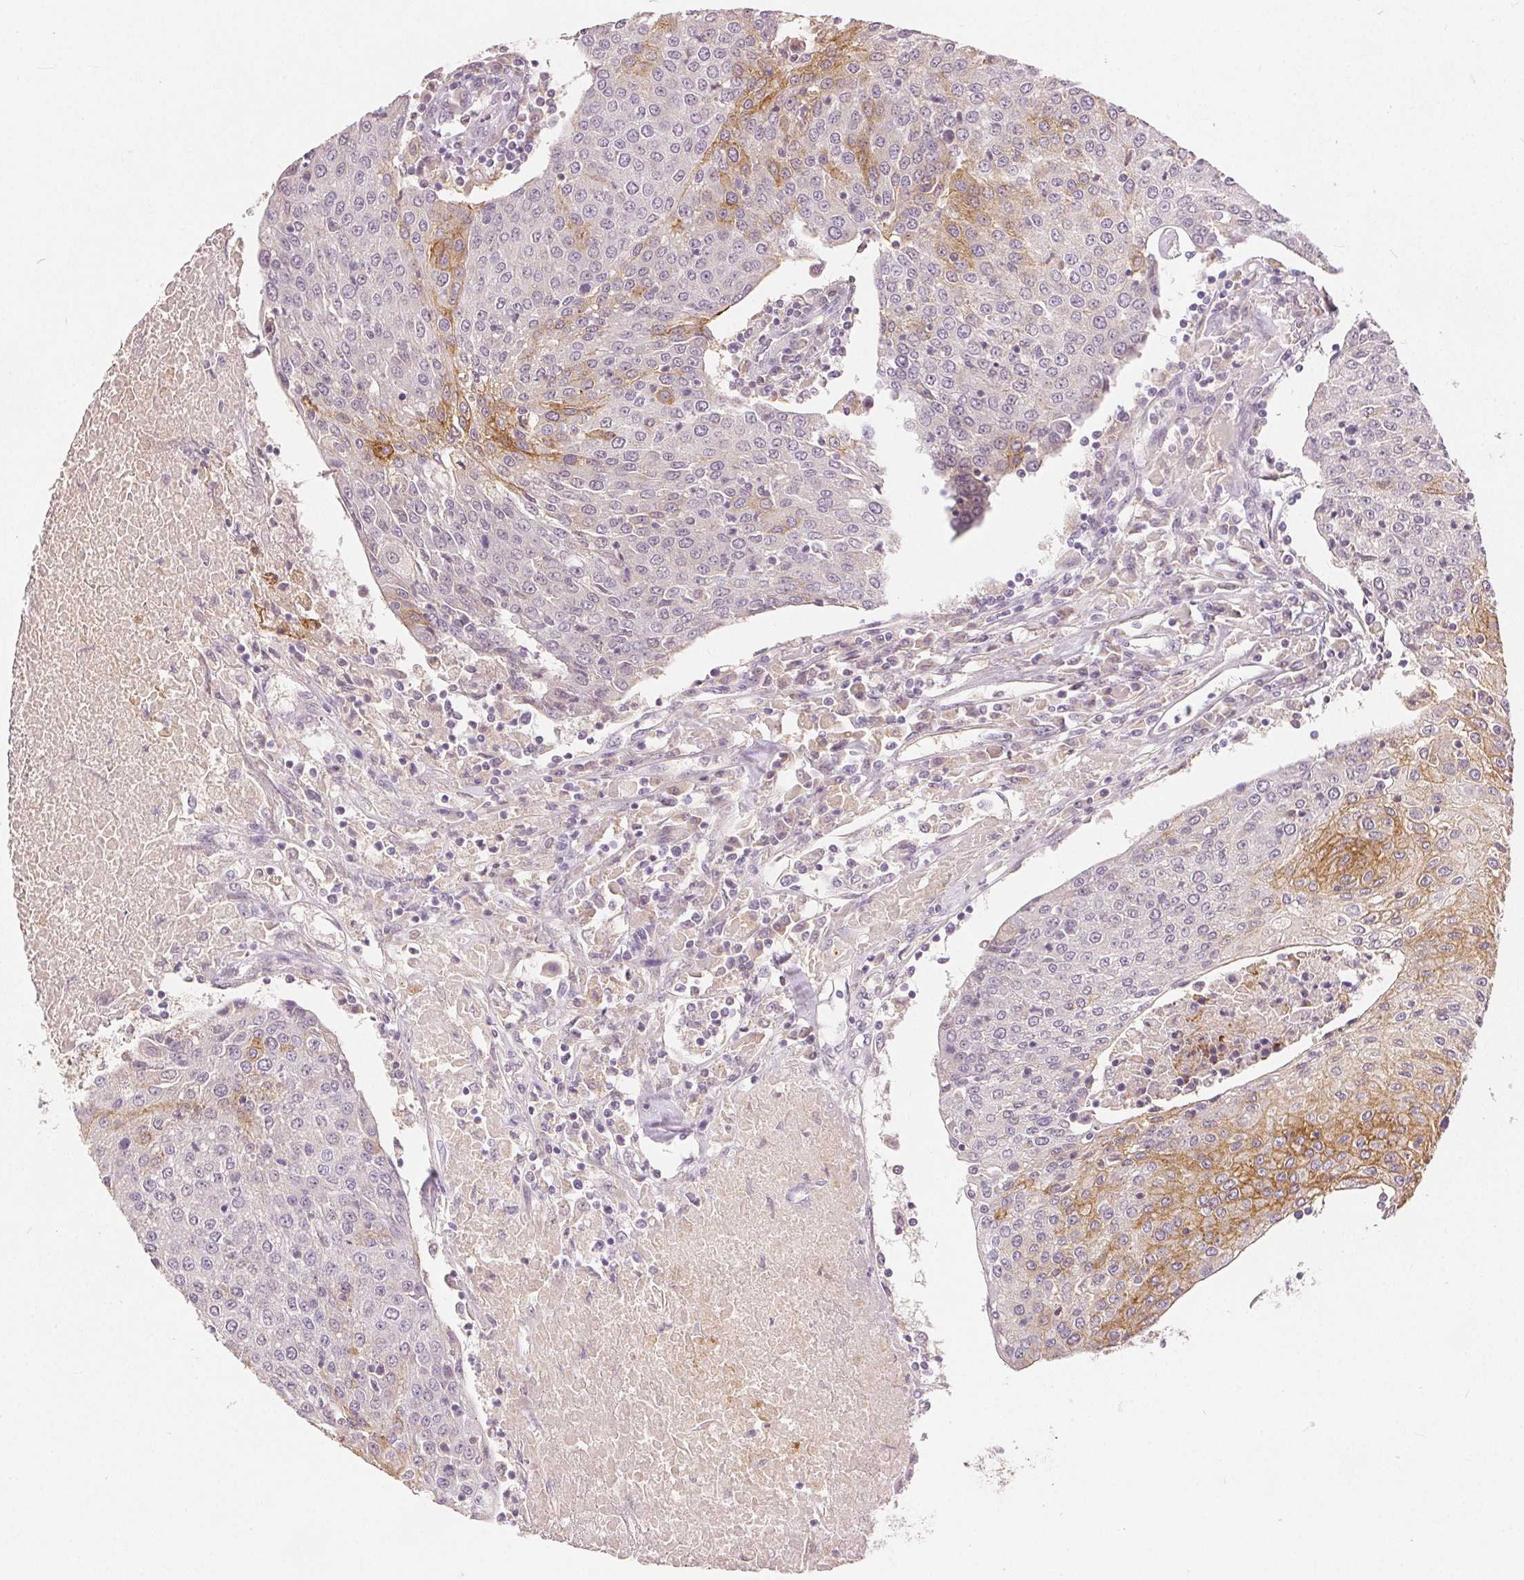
{"staining": {"intensity": "weak", "quantity": "<25%", "location": "cytoplasmic/membranous"}, "tissue": "urothelial cancer", "cell_type": "Tumor cells", "image_type": "cancer", "snomed": [{"axis": "morphology", "description": "Urothelial carcinoma, High grade"}, {"axis": "topography", "description": "Urinary bladder"}], "caption": "Immunohistochemistry of urothelial cancer shows no staining in tumor cells.", "gene": "CA12", "patient": {"sex": "female", "age": 85}}